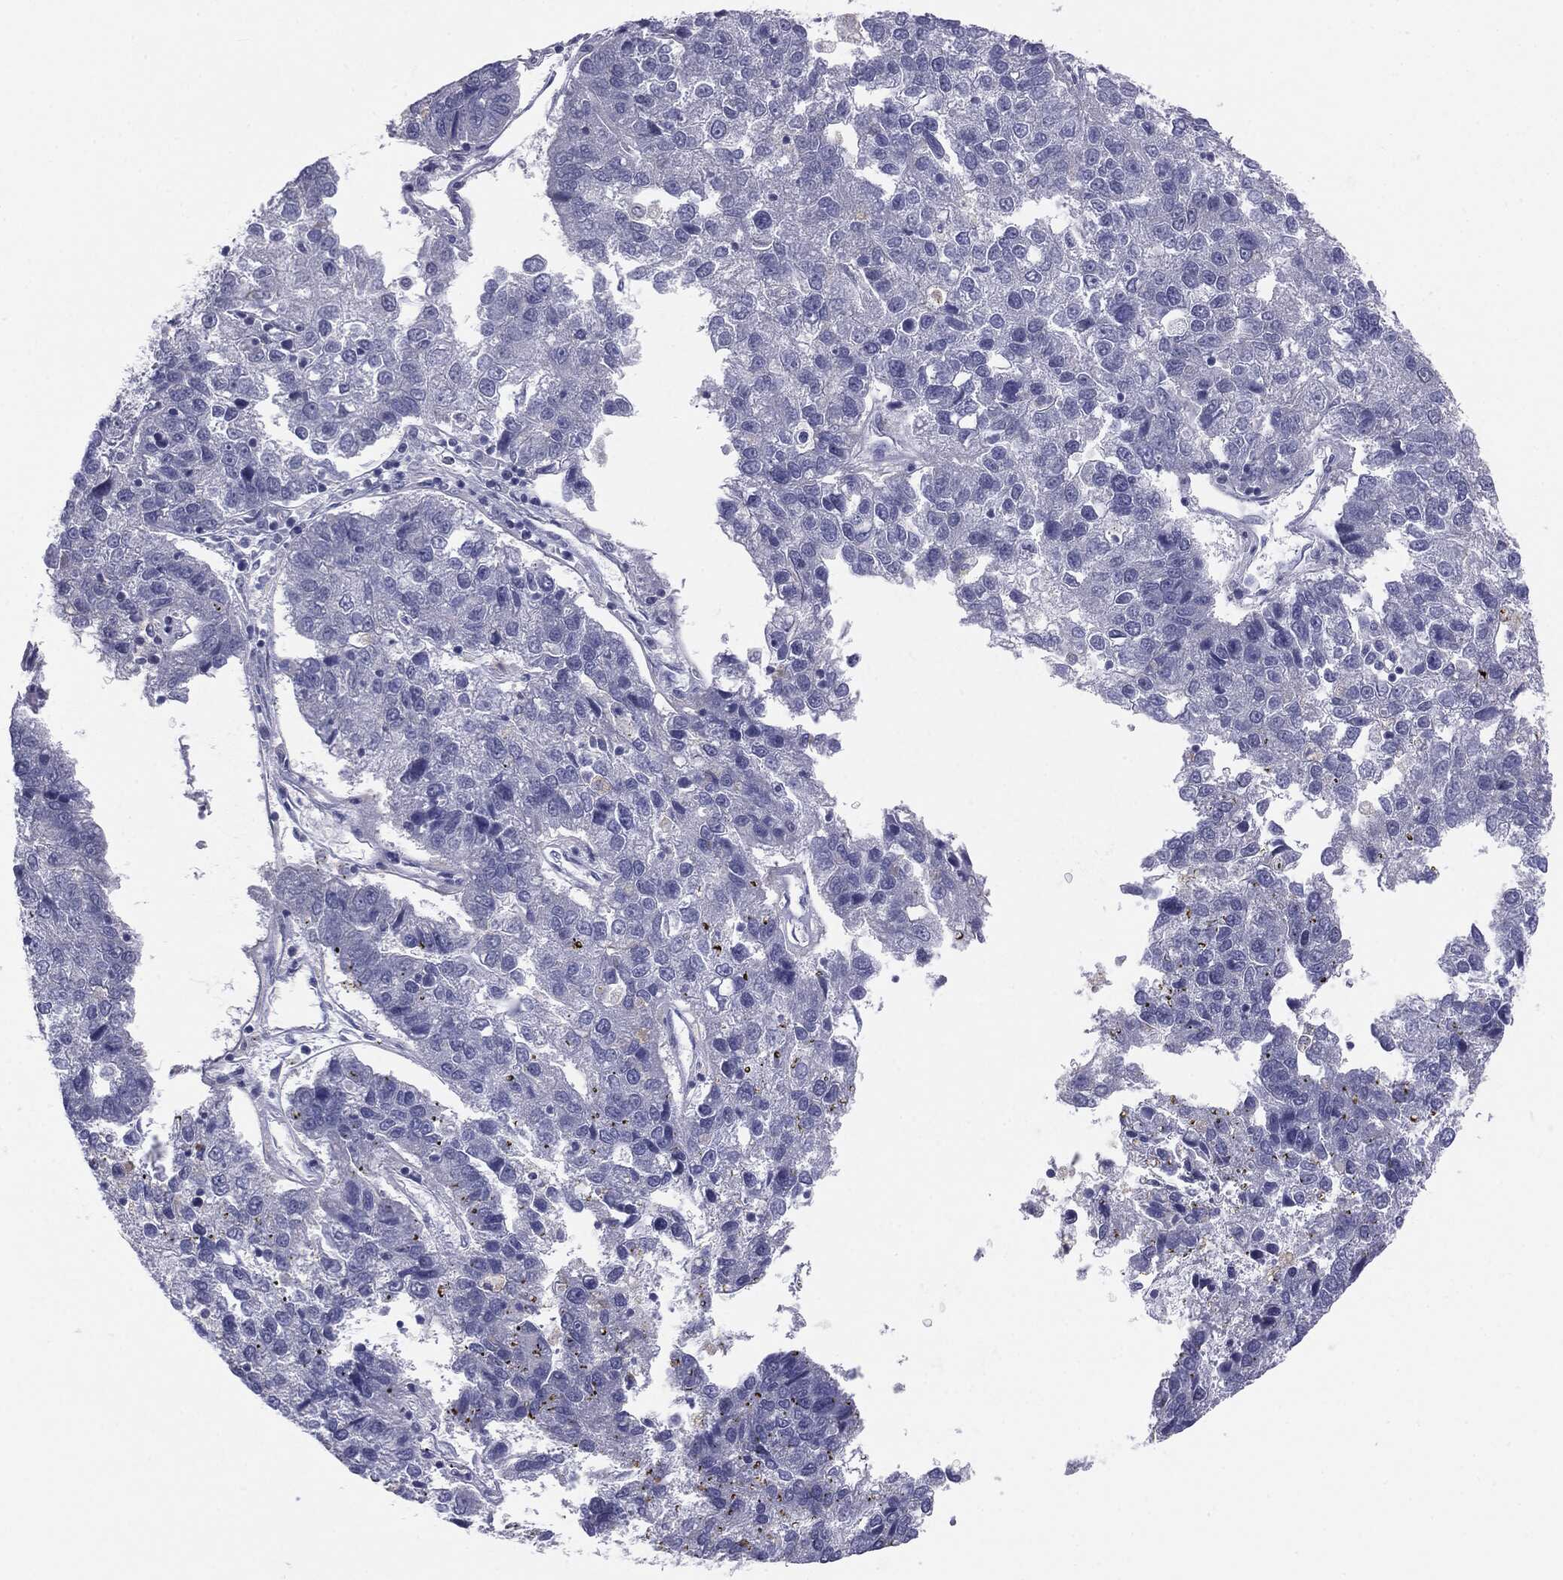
{"staining": {"intensity": "negative", "quantity": "none", "location": "none"}, "tissue": "pancreatic cancer", "cell_type": "Tumor cells", "image_type": "cancer", "snomed": [{"axis": "morphology", "description": "Adenocarcinoma, NOS"}, {"axis": "topography", "description": "Pancreas"}], "caption": "Micrograph shows no significant protein expression in tumor cells of pancreatic cancer.", "gene": "SLC5A5", "patient": {"sex": "female", "age": 61}}